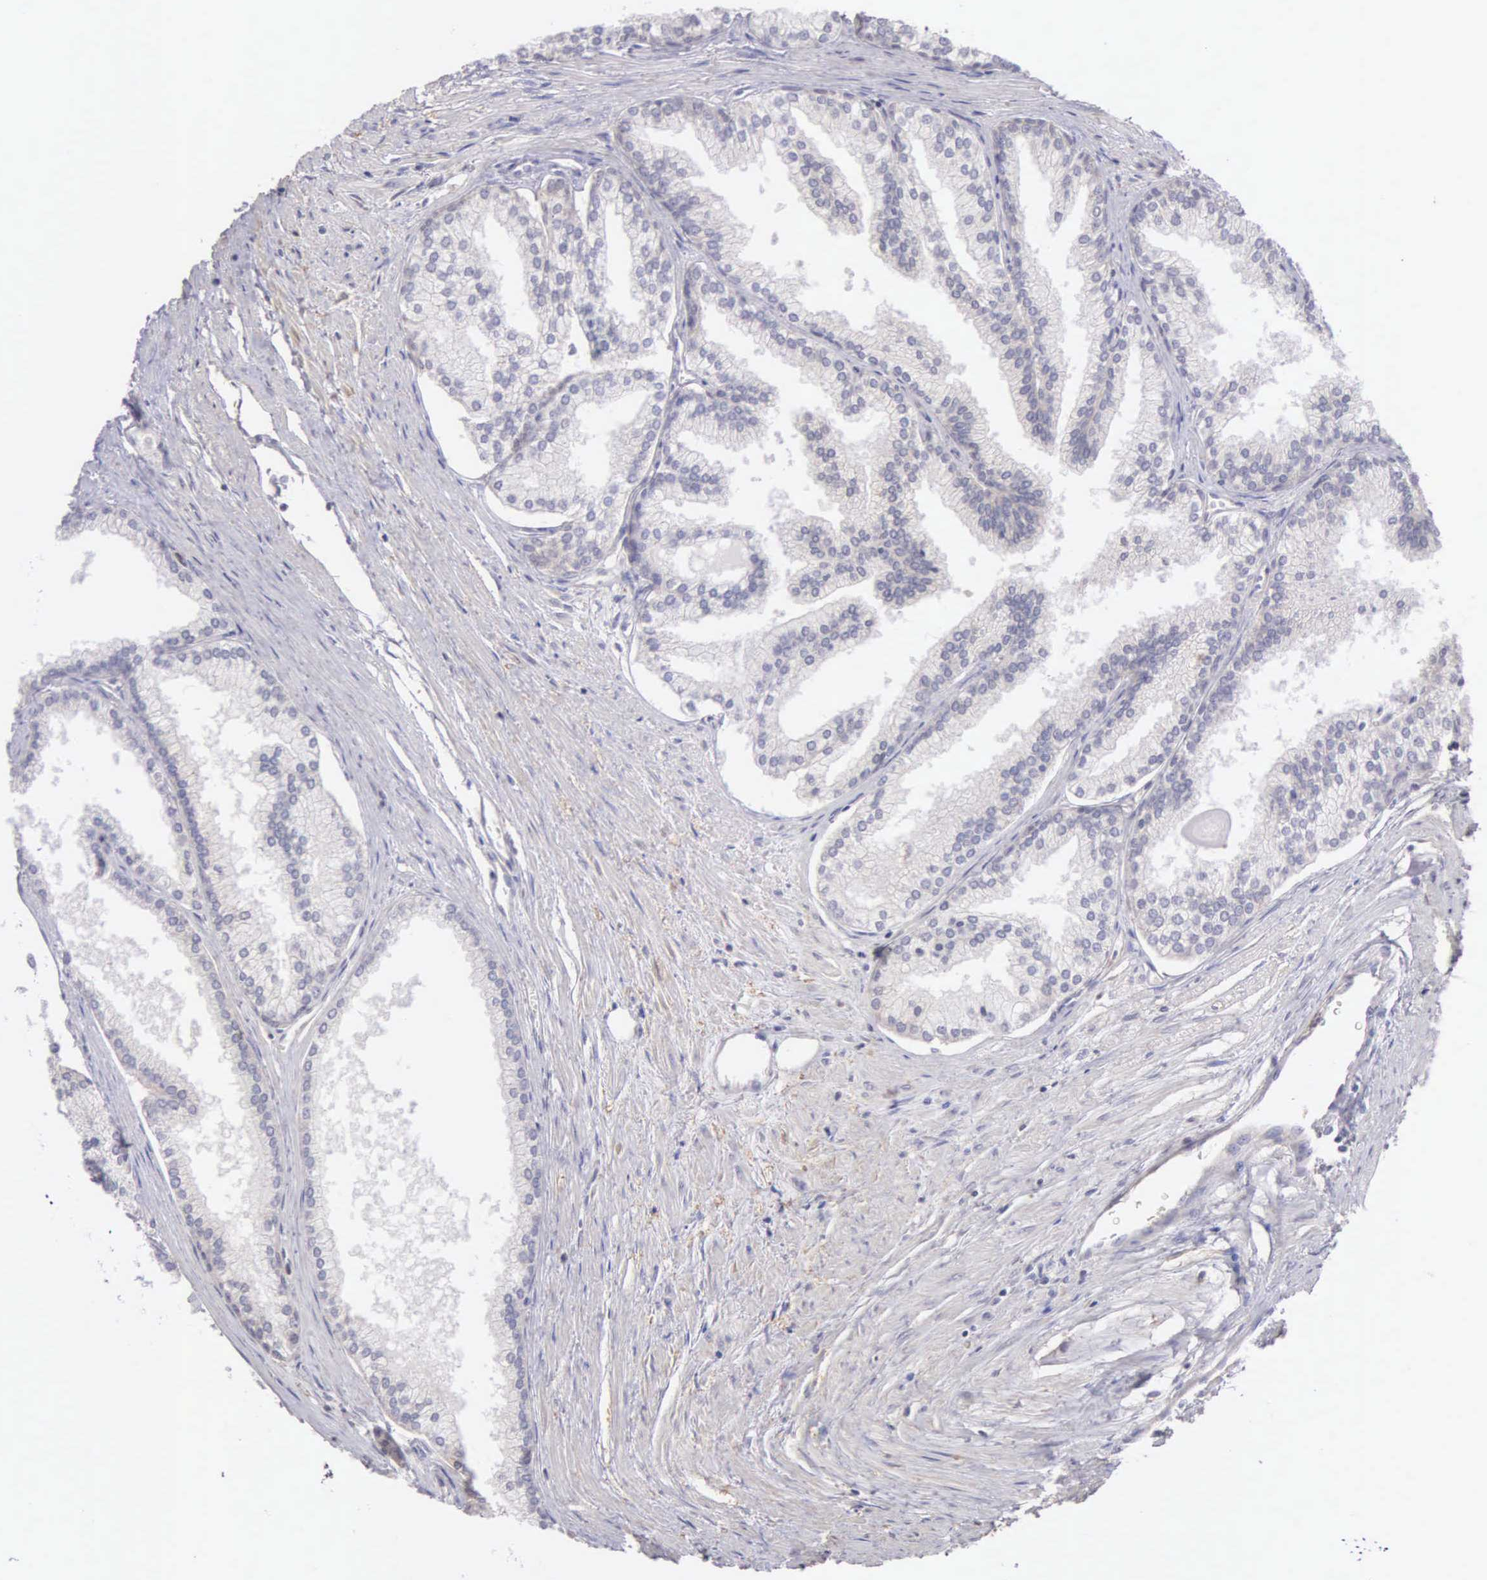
{"staining": {"intensity": "negative", "quantity": "none", "location": "none"}, "tissue": "prostate", "cell_type": "Glandular cells", "image_type": "normal", "snomed": [{"axis": "morphology", "description": "Normal tissue, NOS"}, {"axis": "topography", "description": "Prostate"}], "caption": "A micrograph of human prostate is negative for staining in glandular cells. (DAB immunohistochemistry (IHC), high magnification).", "gene": "BRD1", "patient": {"sex": "male", "age": 68}}